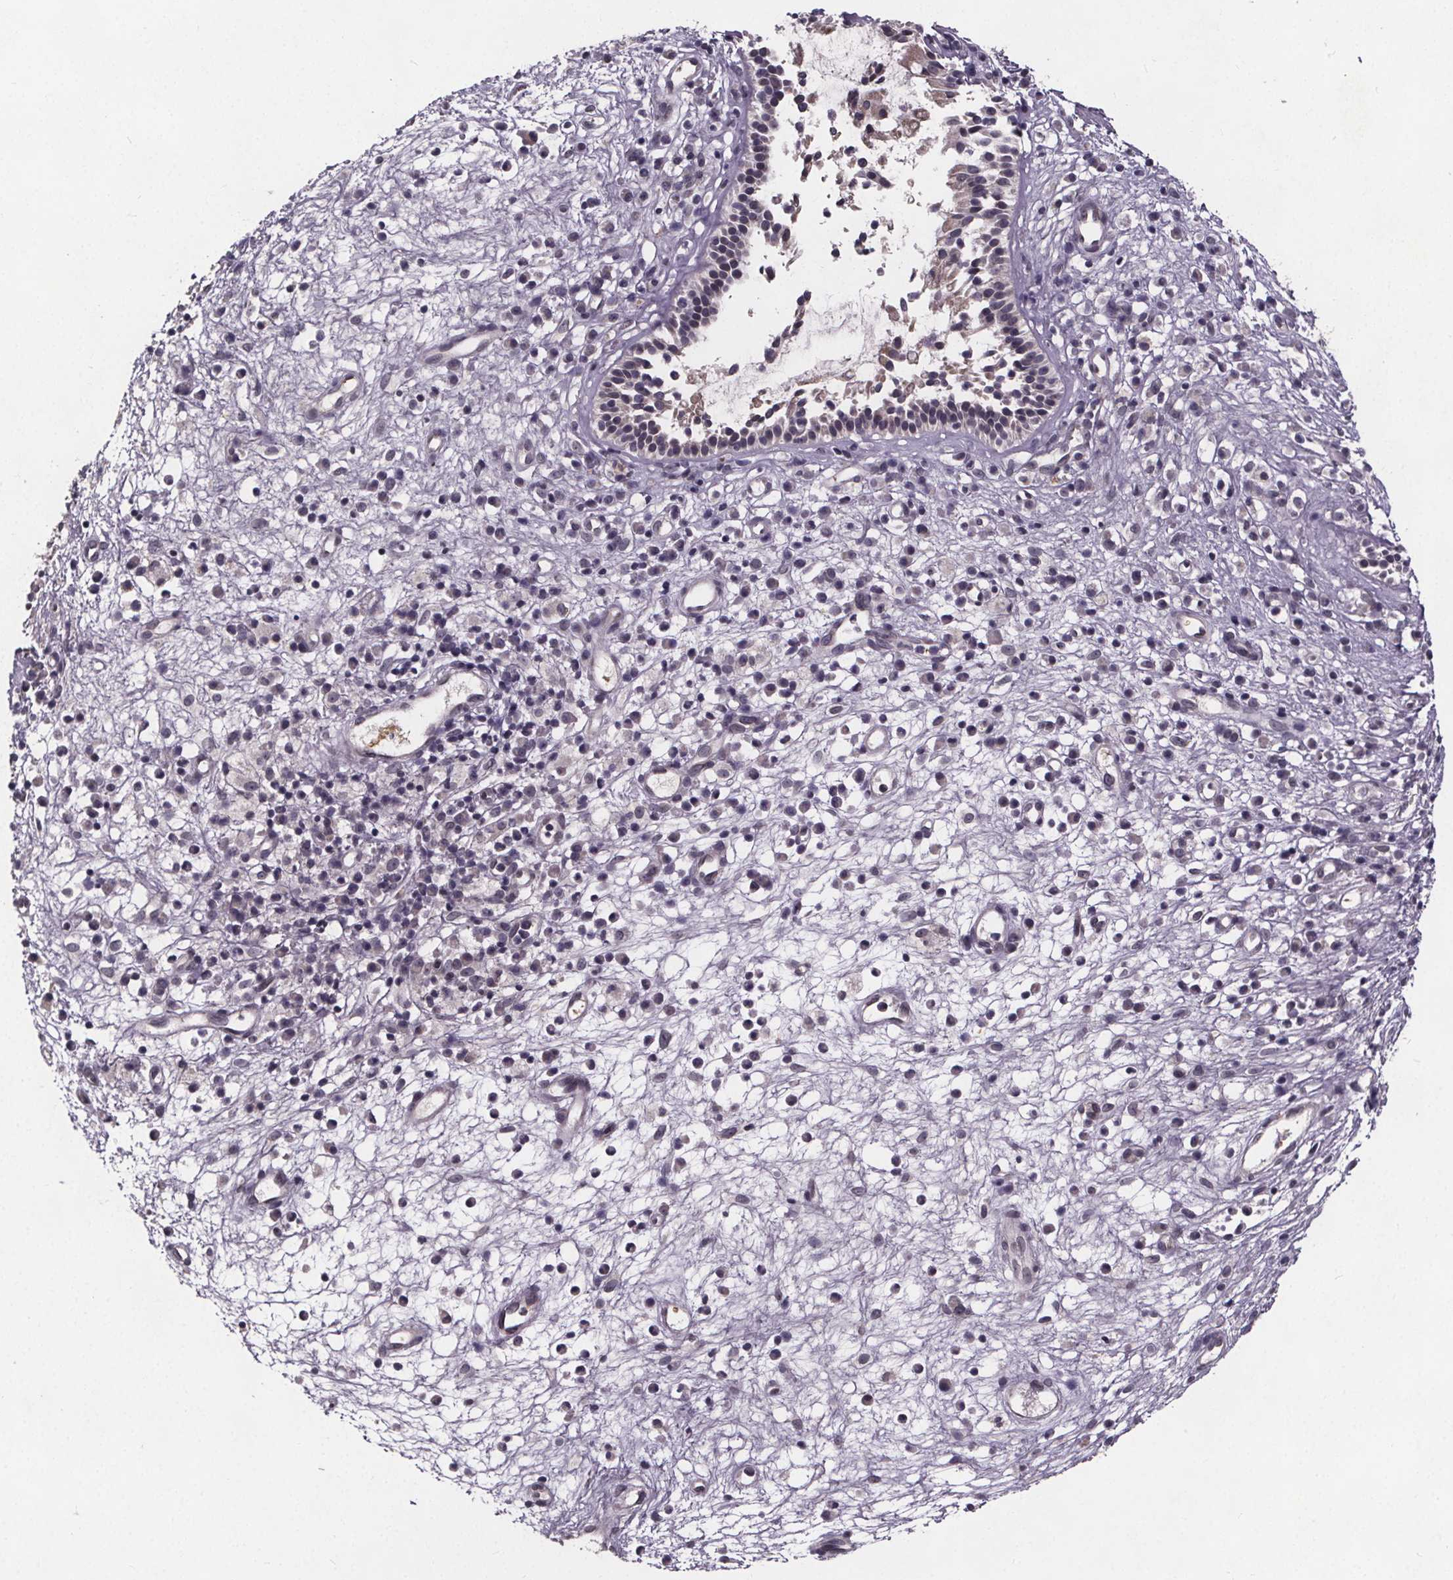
{"staining": {"intensity": "negative", "quantity": "none", "location": "none"}, "tissue": "nasopharynx", "cell_type": "Respiratory epithelial cells", "image_type": "normal", "snomed": [{"axis": "morphology", "description": "Normal tissue, NOS"}, {"axis": "topography", "description": "Nasopharynx"}], "caption": "Photomicrograph shows no significant protein expression in respiratory epithelial cells of benign nasopharynx. The staining is performed using DAB brown chromogen with nuclei counter-stained in using hematoxylin.", "gene": "FAM181B", "patient": {"sex": "male", "age": 77}}